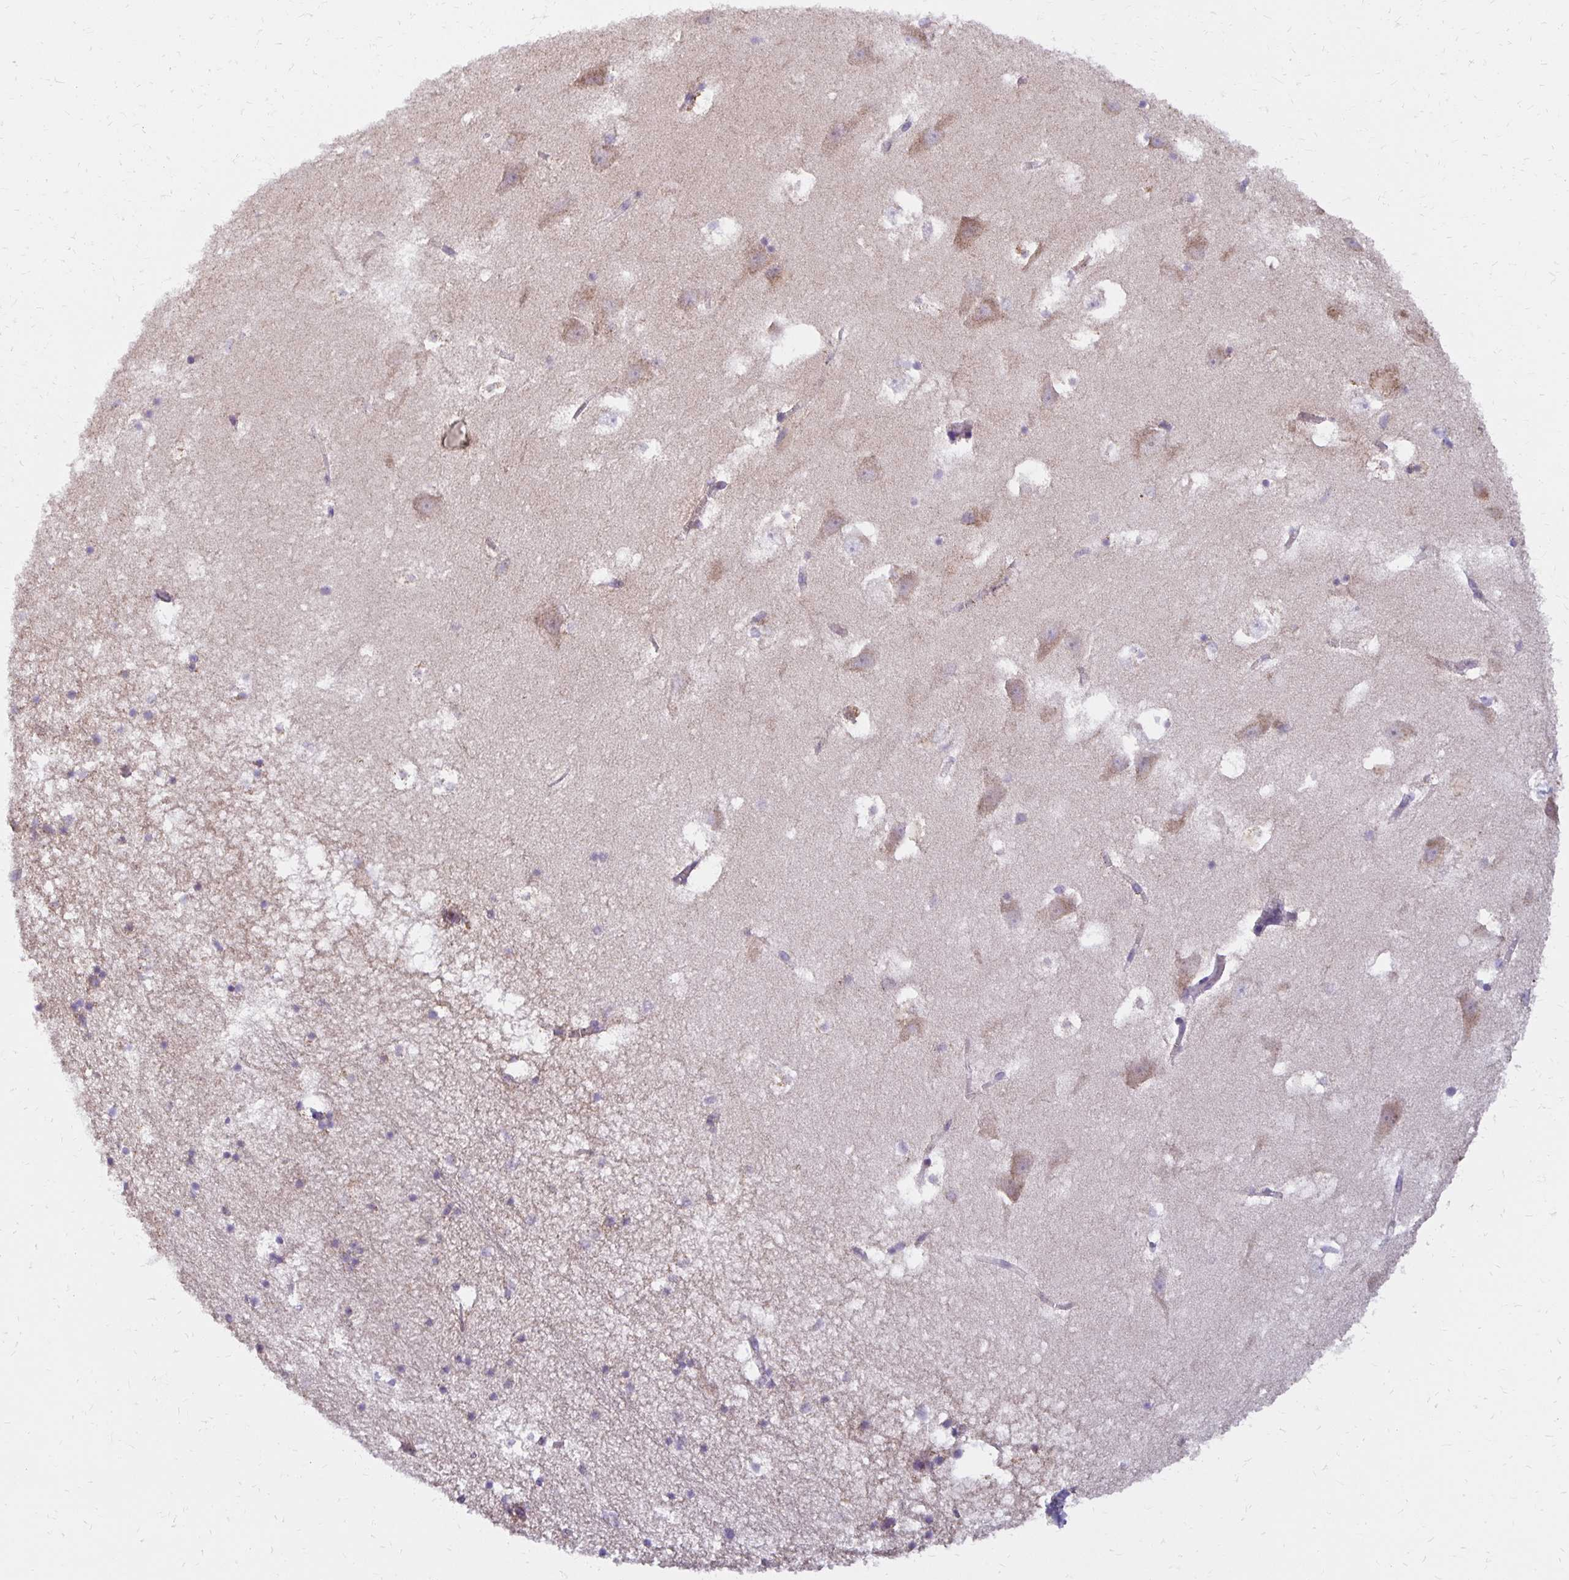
{"staining": {"intensity": "weak", "quantity": "<25%", "location": "cytoplasmic/membranous"}, "tissue": "hippocampus", "cell_type": "Glial cells", "image_type": "normal", "snomed": [{"axis": "morphology", "description": "Normal tissue, NOS"}, {"axis": "topography", "description": "Hippocampus"}], "caption": "High power microscopy photomicrograph of an immunohistochemistry (IHC) micrograph of normal hippocampus, revealing no significant expression in glial cells.", "gene": "IER3", "patient": {"sex": "male", "age": 58}}